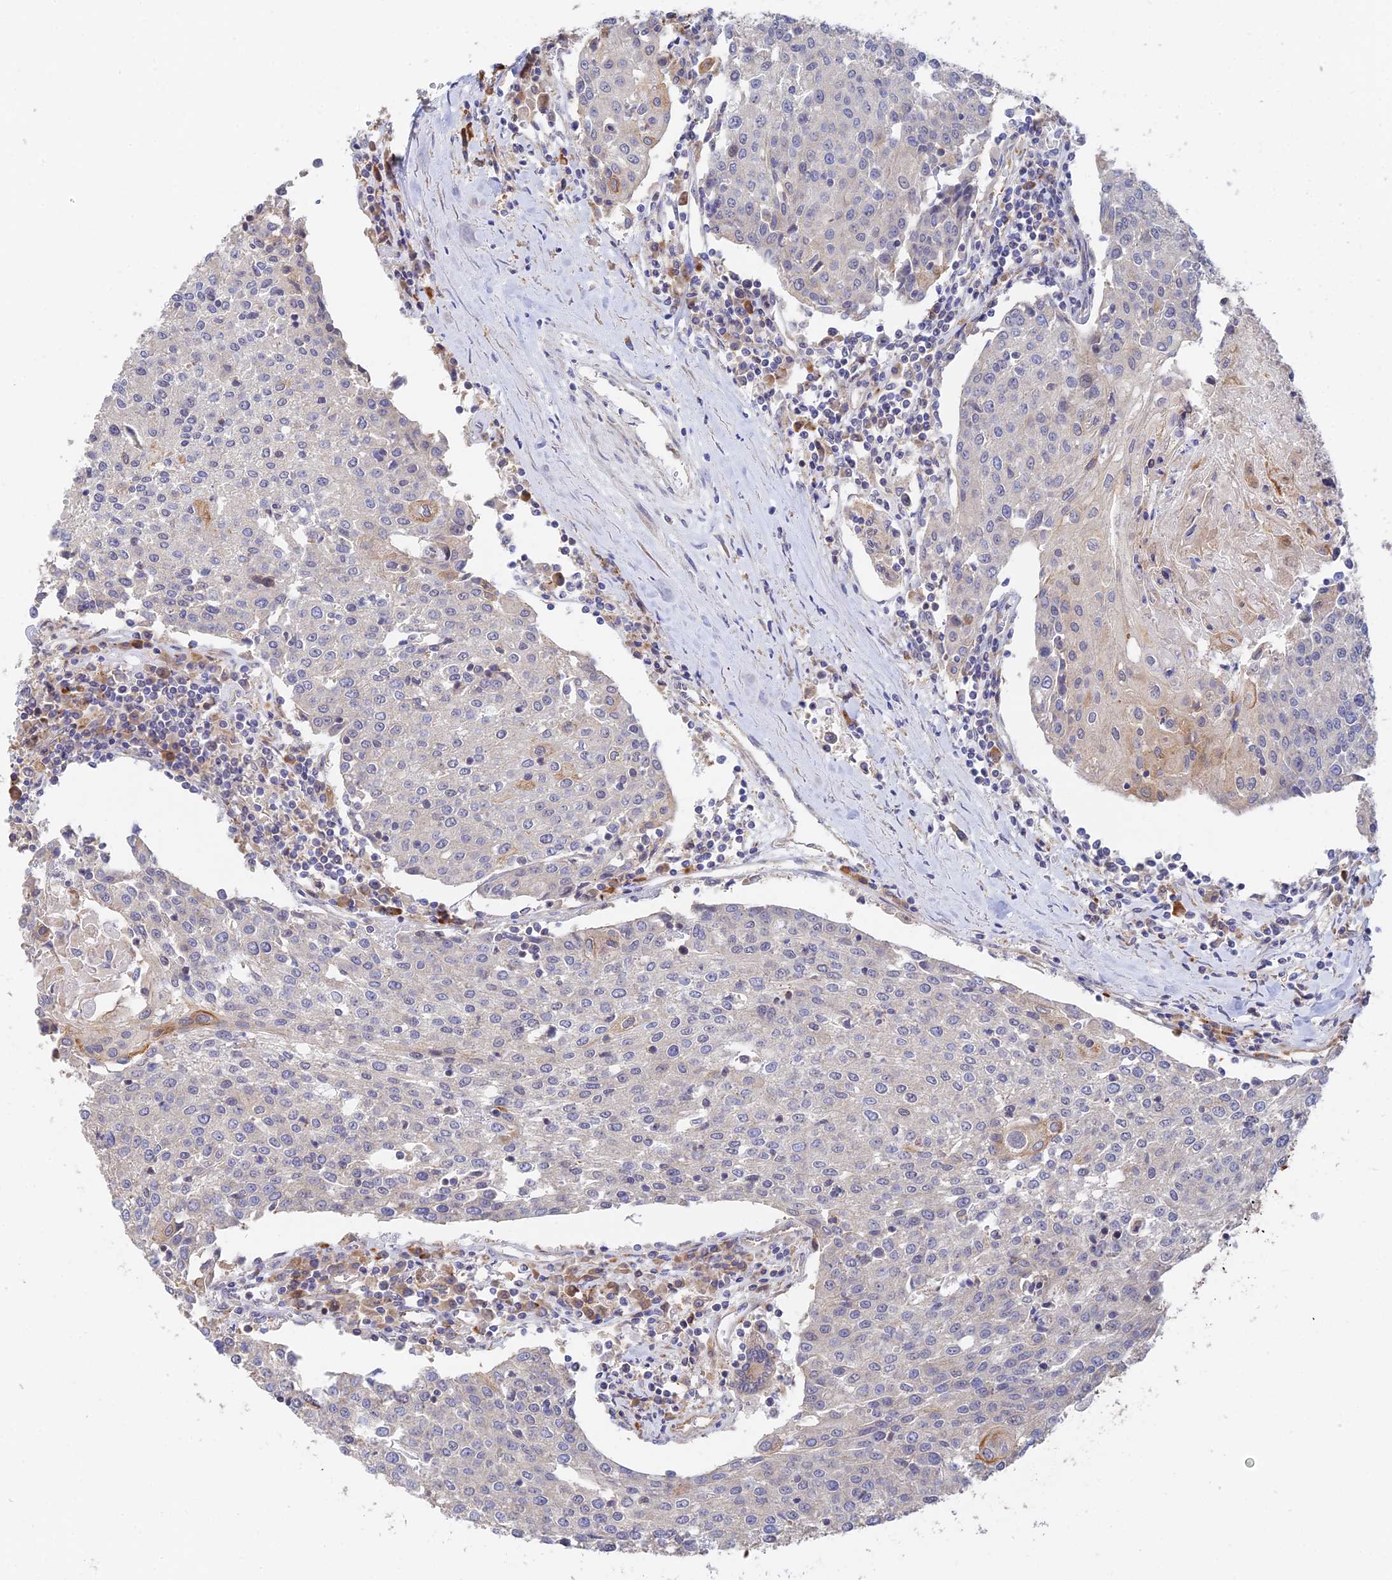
{"staining": {"intensity": "weak", "quantity": "<25%", "location": "cytoplasmic/membranous"}, "tissue": "urothelial cancer", "cell_type": "Tumor cells", "image_type": "cancer", "snomed": [{"axis": "morphology", "description": "Urothelial carcinoma, High grade"}, {"axis": "topography", "description": "Urinary bladder"}], "caption": "Protein analysis of high-grade urothelial carcinoma shows no significant staining in tumor cells. (Brightfield microscopy of DAB immunohistochemistry at high magnification).", "gene": "WBP11", "patient": {"sex": "female", "age": 85}}